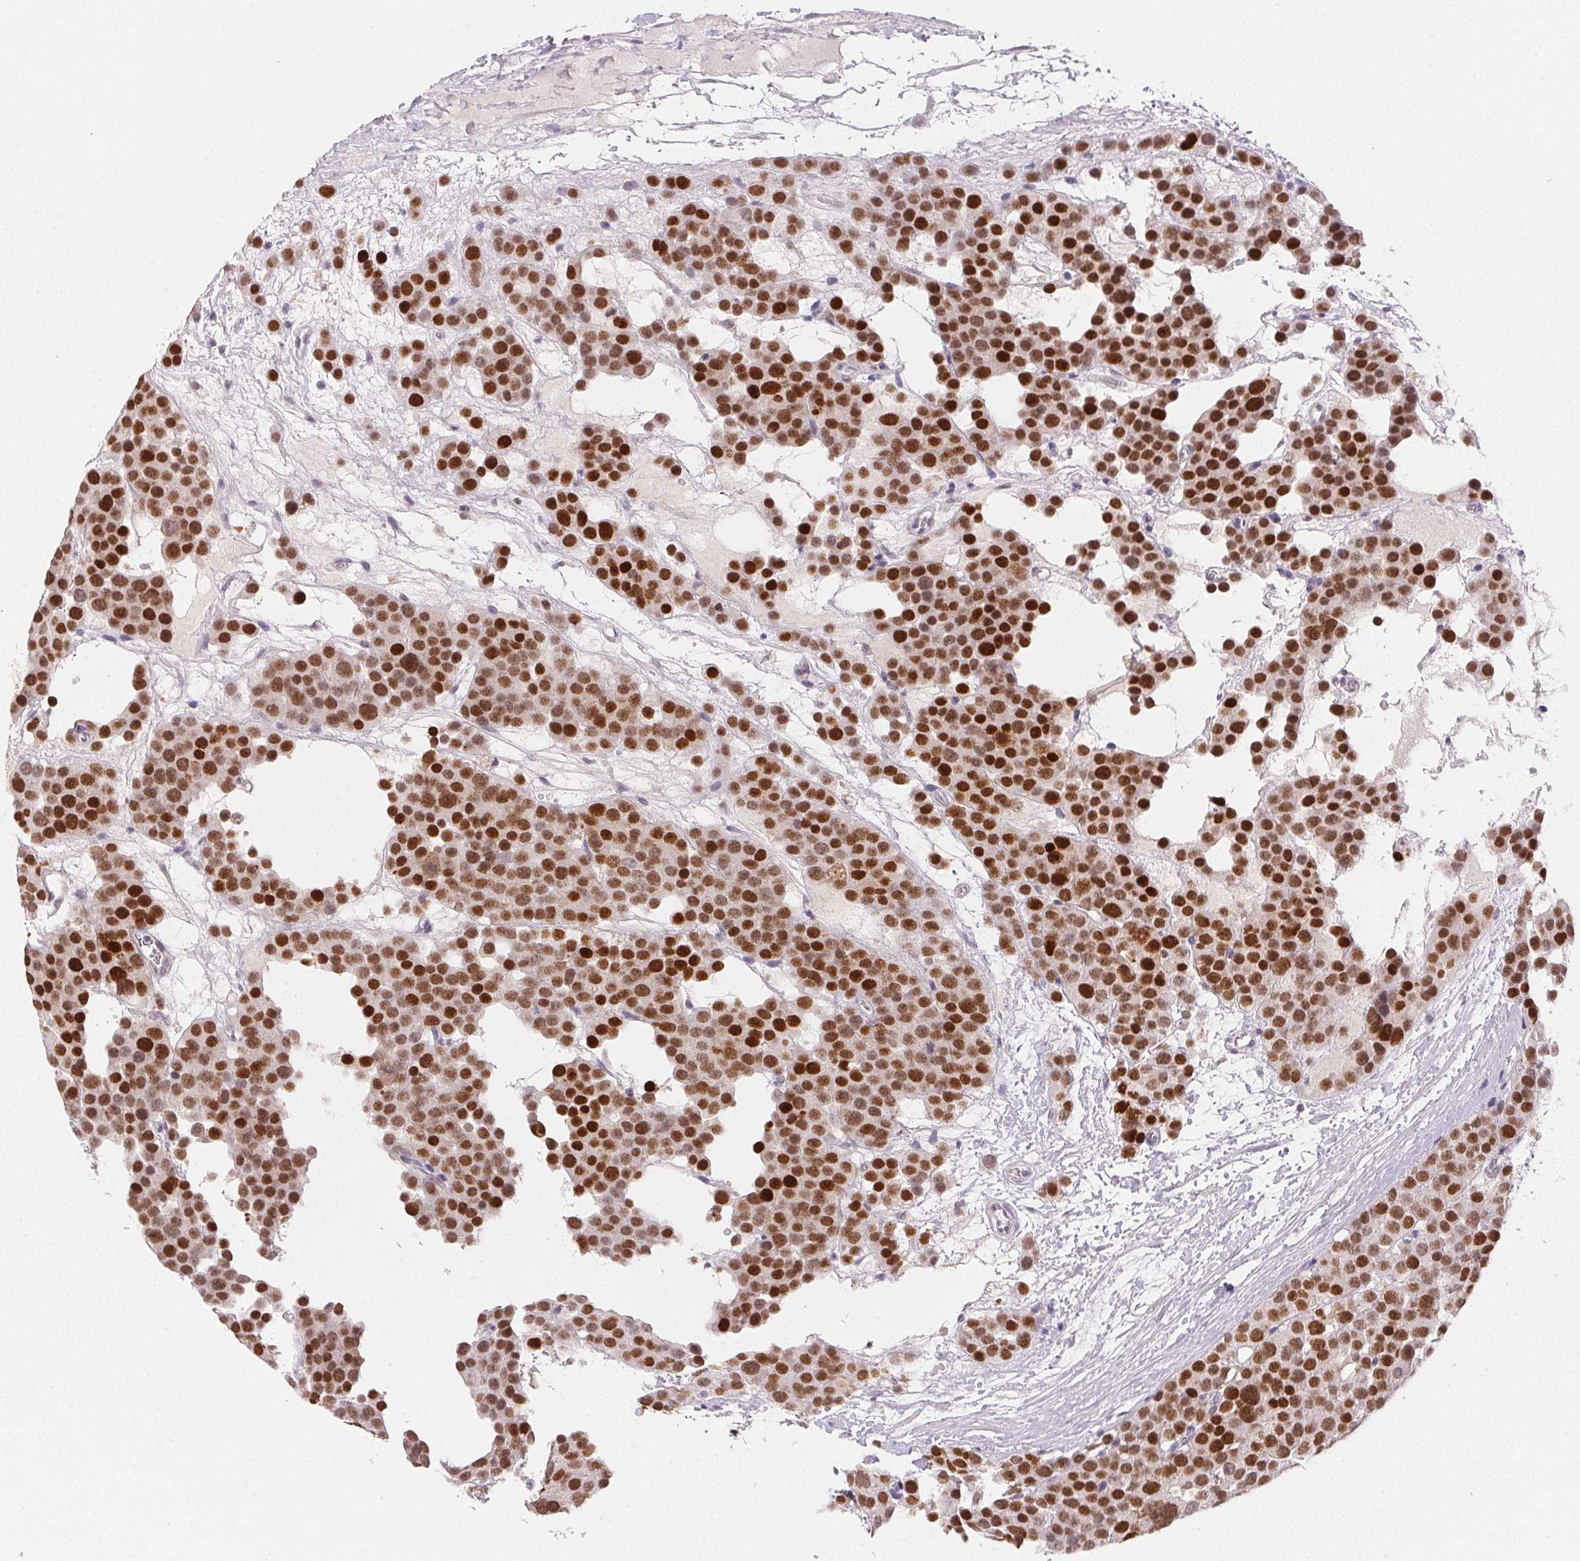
{"staining": {"intensity": "strong", "quantity": ">75%", "location": "nuclear"}, "tissue": "testis cancer", "cell_type": "Tumor cells", "image_type": "cancer", "snomed": [{"axis": "morphology", "description": "Seminoma, NOS"}, {"axis": "topography", "description": "Testis"}], "caption": "The histopathology image demonstrates immunohistochemical staining of testis seminoma. There is strong nuclear positivity is present in approximately >75% of tumor cells.", "gene": "POLR3G", "patient": {"sex": "male", "age": 71}}